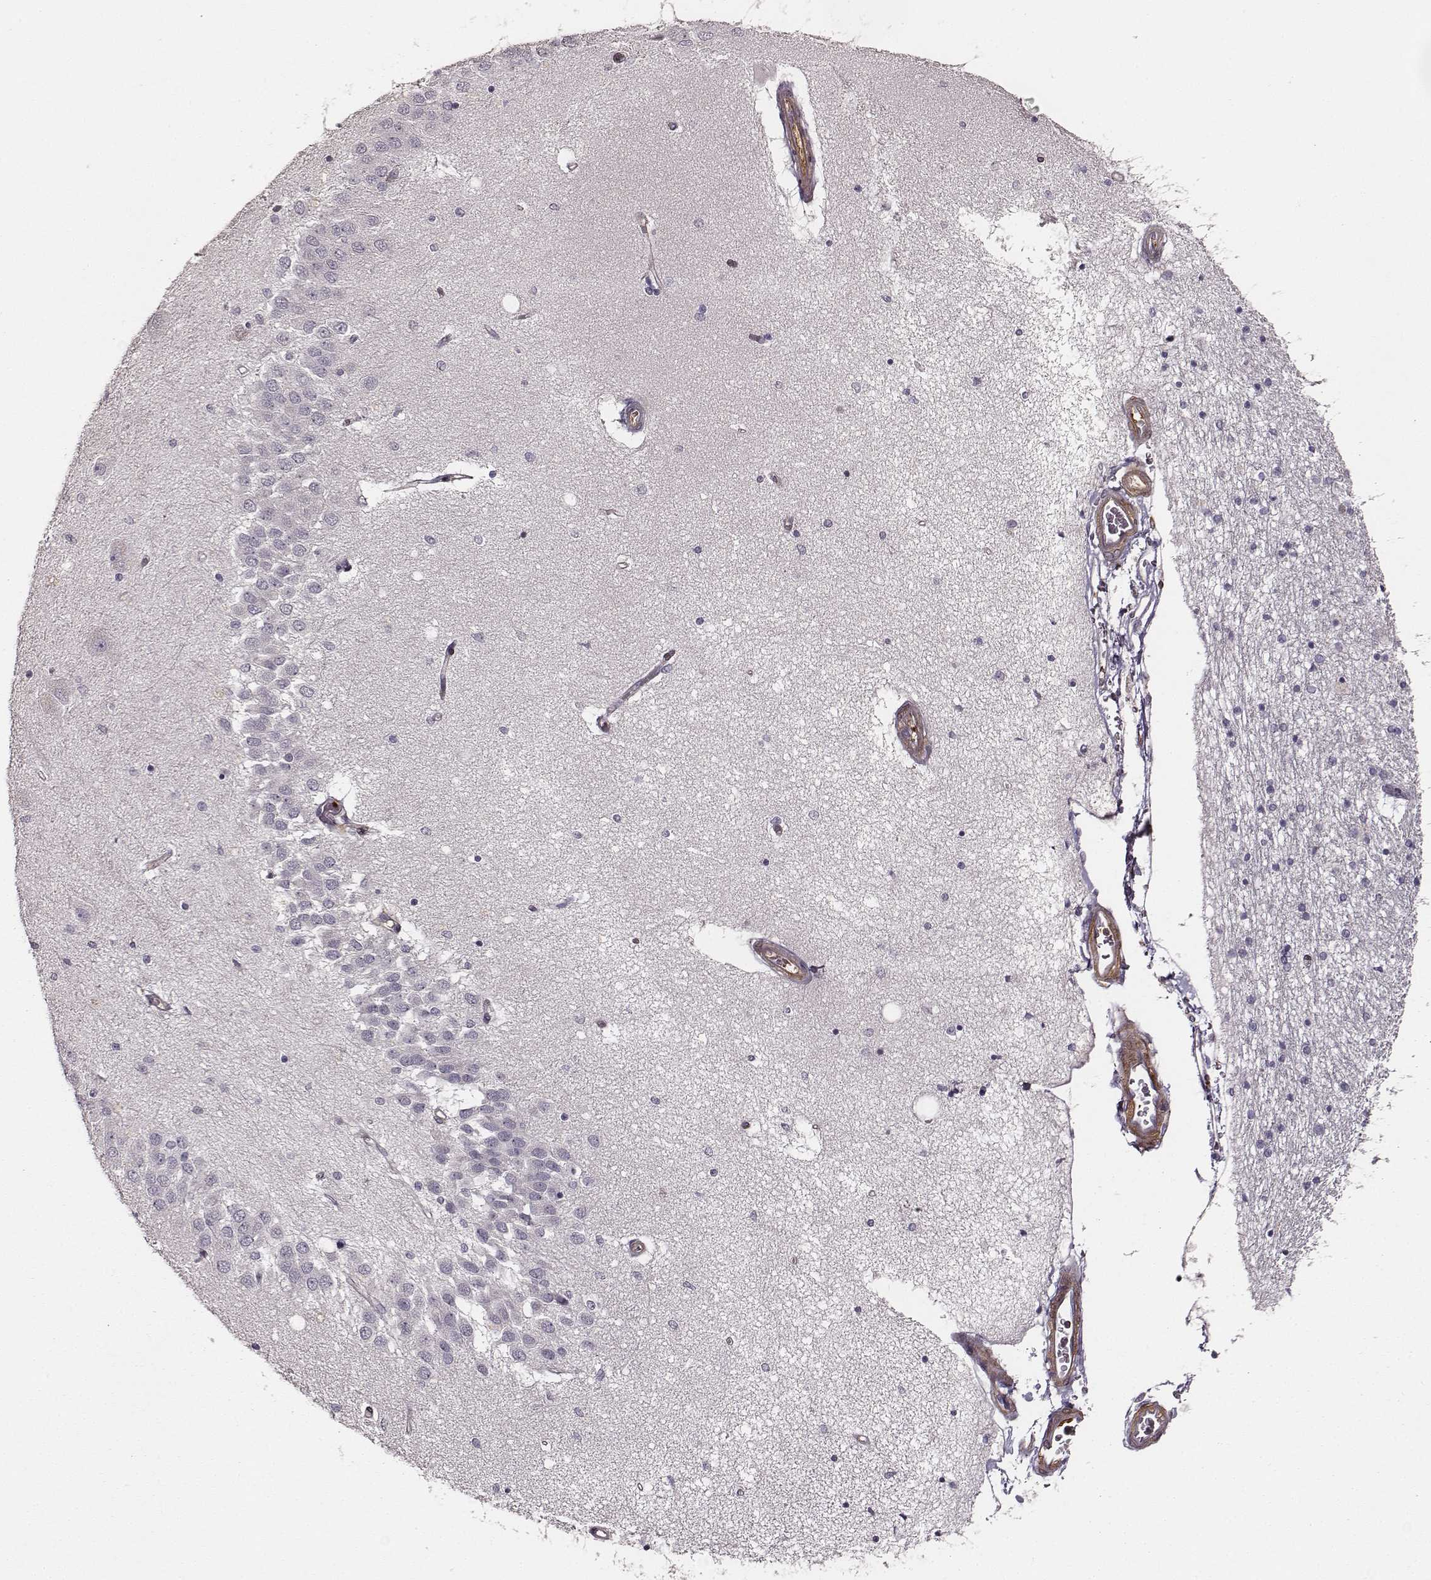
{"staining": {"intensity": "negative", "quantity": "none", "location": "none"}, "tissue": "hippocampus", "cell_type": "Glial cells", "image_type": "normal", "snomed": [{"axis": "morphology", "description": "Normal tissue, NOS"}, {"axis": "topography", "description": "Hippocampus"}], "caption": "A high-resolution histopathology image shows immunohistochemistry staining of normal hippocampus, which exhibits no significant staining in glial cells.", "gene": "ZYX", "patient": {"sex": "female", "age": 54}}